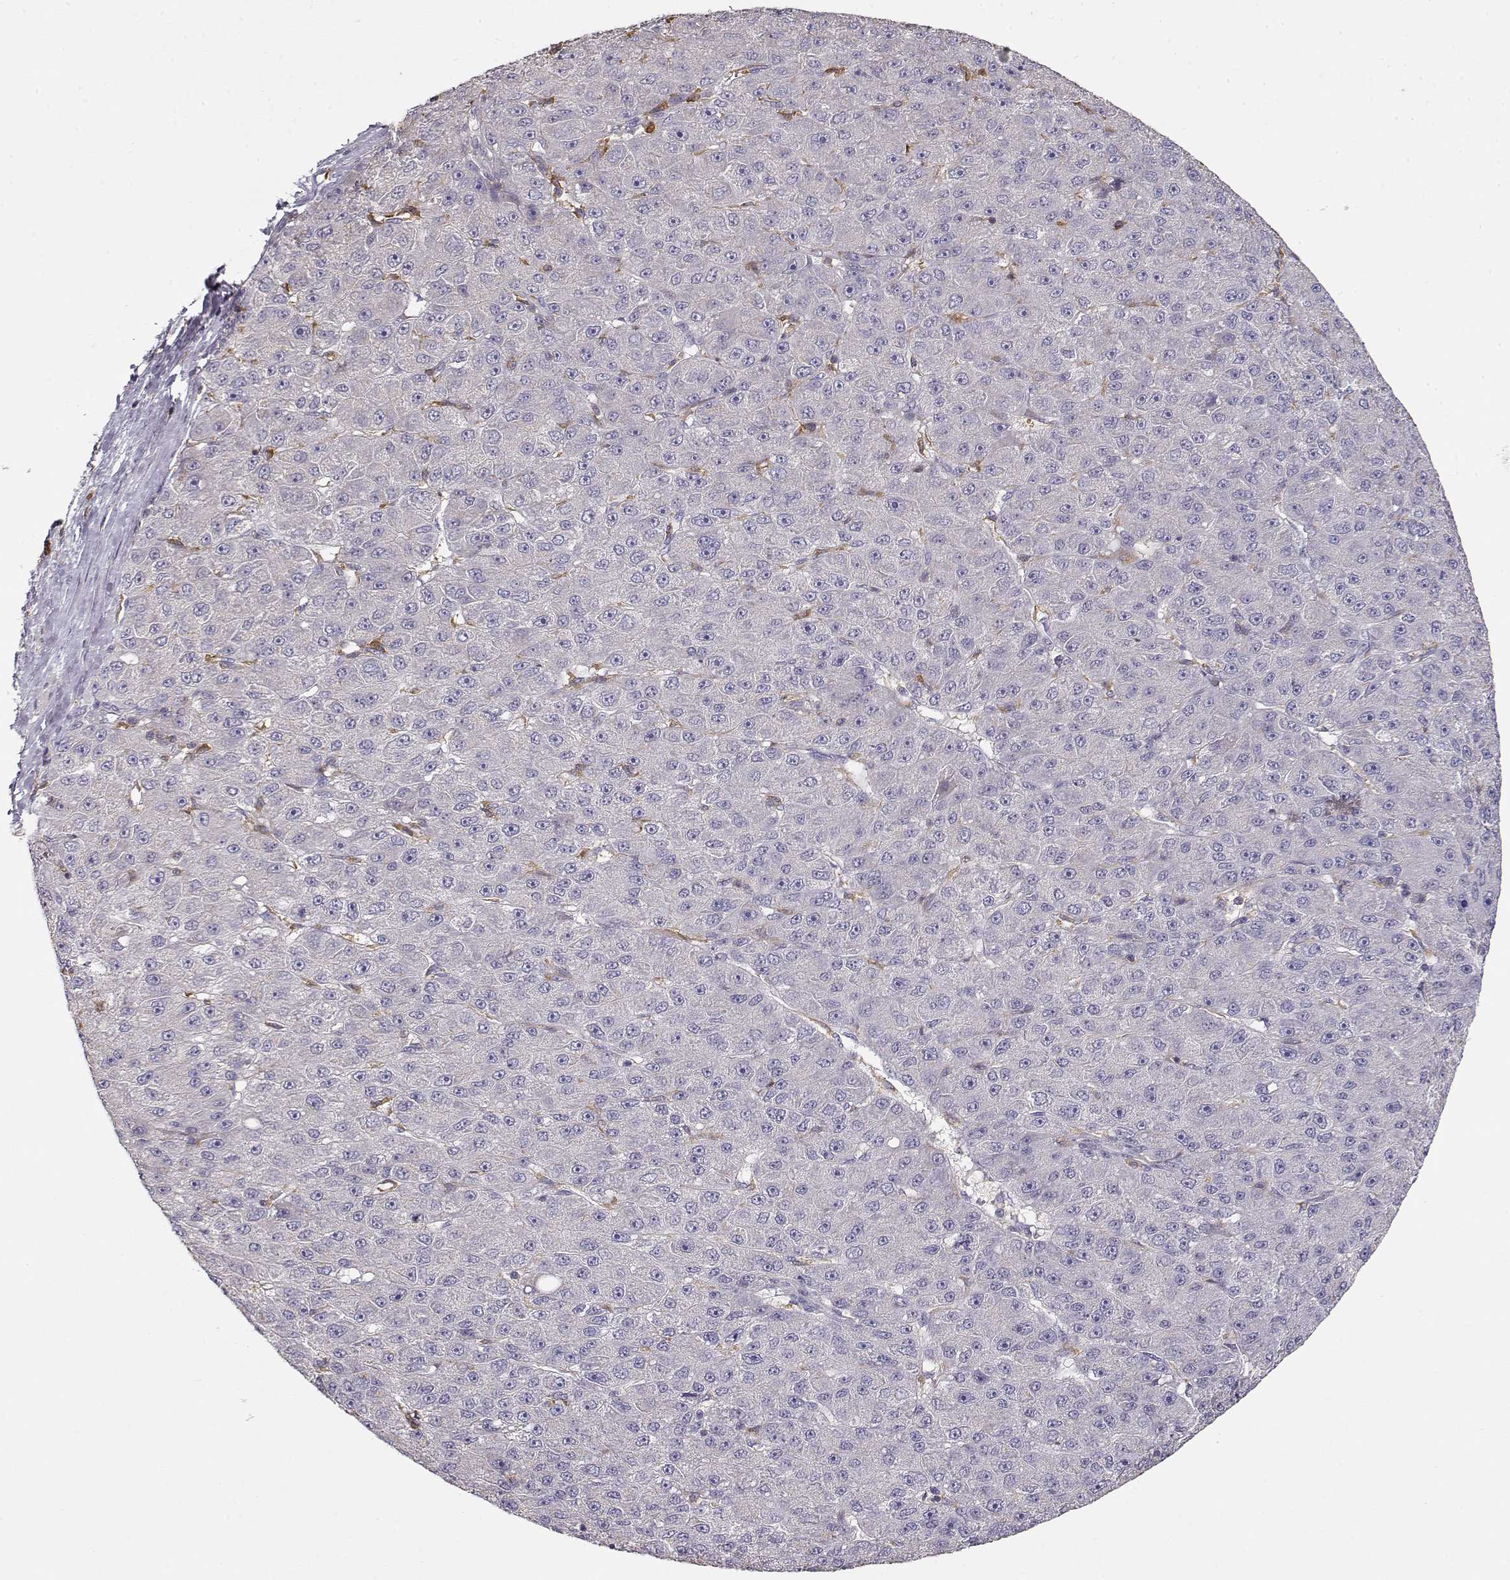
{"staining": {"intensity": "negative", "quantity": "none", "location": "none"}, "tissue": "liver cancer", "cell_type": "Tumor cells", "image_type": "cancer", "snomed": [{"axis": "morphology", "description": "Carcinoma, Hepatocellular, NOS"}, {"axis": "topography", "description": "Liver"}], "caption": "Immunohistochemical staining of liver hepatocellular carcinoma demonstrates no significant positivity in tumor cells.", "gene": "VAV1", "patient": {"sex": "male", "age": 67}}